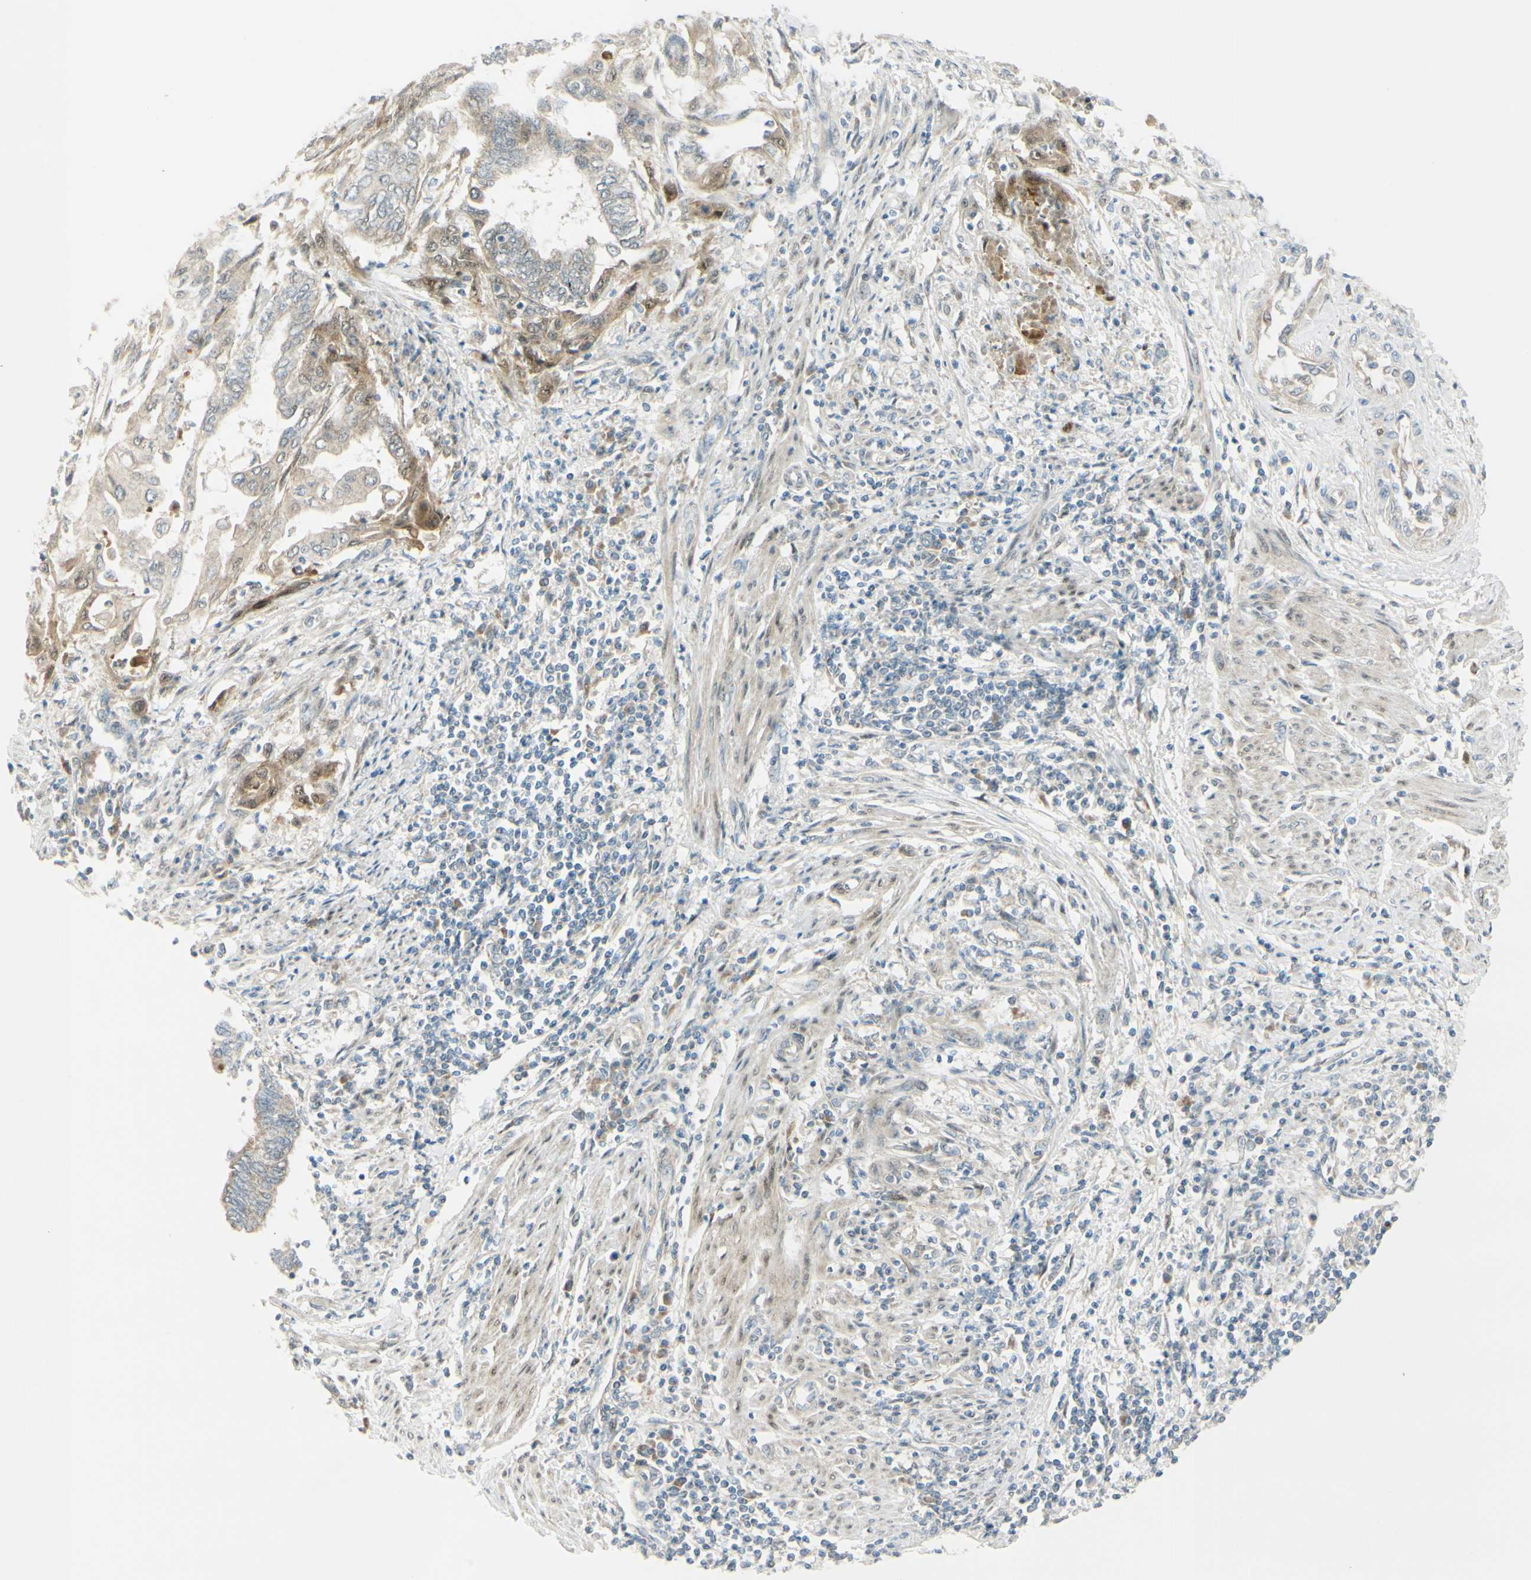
{"staining": {"intensity": "moderate", "quantity": "<25%", "location": "cytoplasmic/membranous"}, "tissue": "endometrial cancer", "cell_type": "Tumor cells", "image_type": "cancer", "snomed": [{"axis": "morphology", "description": "Adenocarcinoma, NOS"}, {"axis": "topography", "description": "Uterus"}, {"axis": "topography", "description": "Endometrium"}], "caption": "An immunohistochemistry (IHC) image of neoplastic tissue is shown. Protein staining in brown labels moderate cytoplasmic/membranous positivity in endometrial adenocarcinoma within tumor cells.", "gene": "FHL2", "patient": {"sex": "female", "age": 70}}